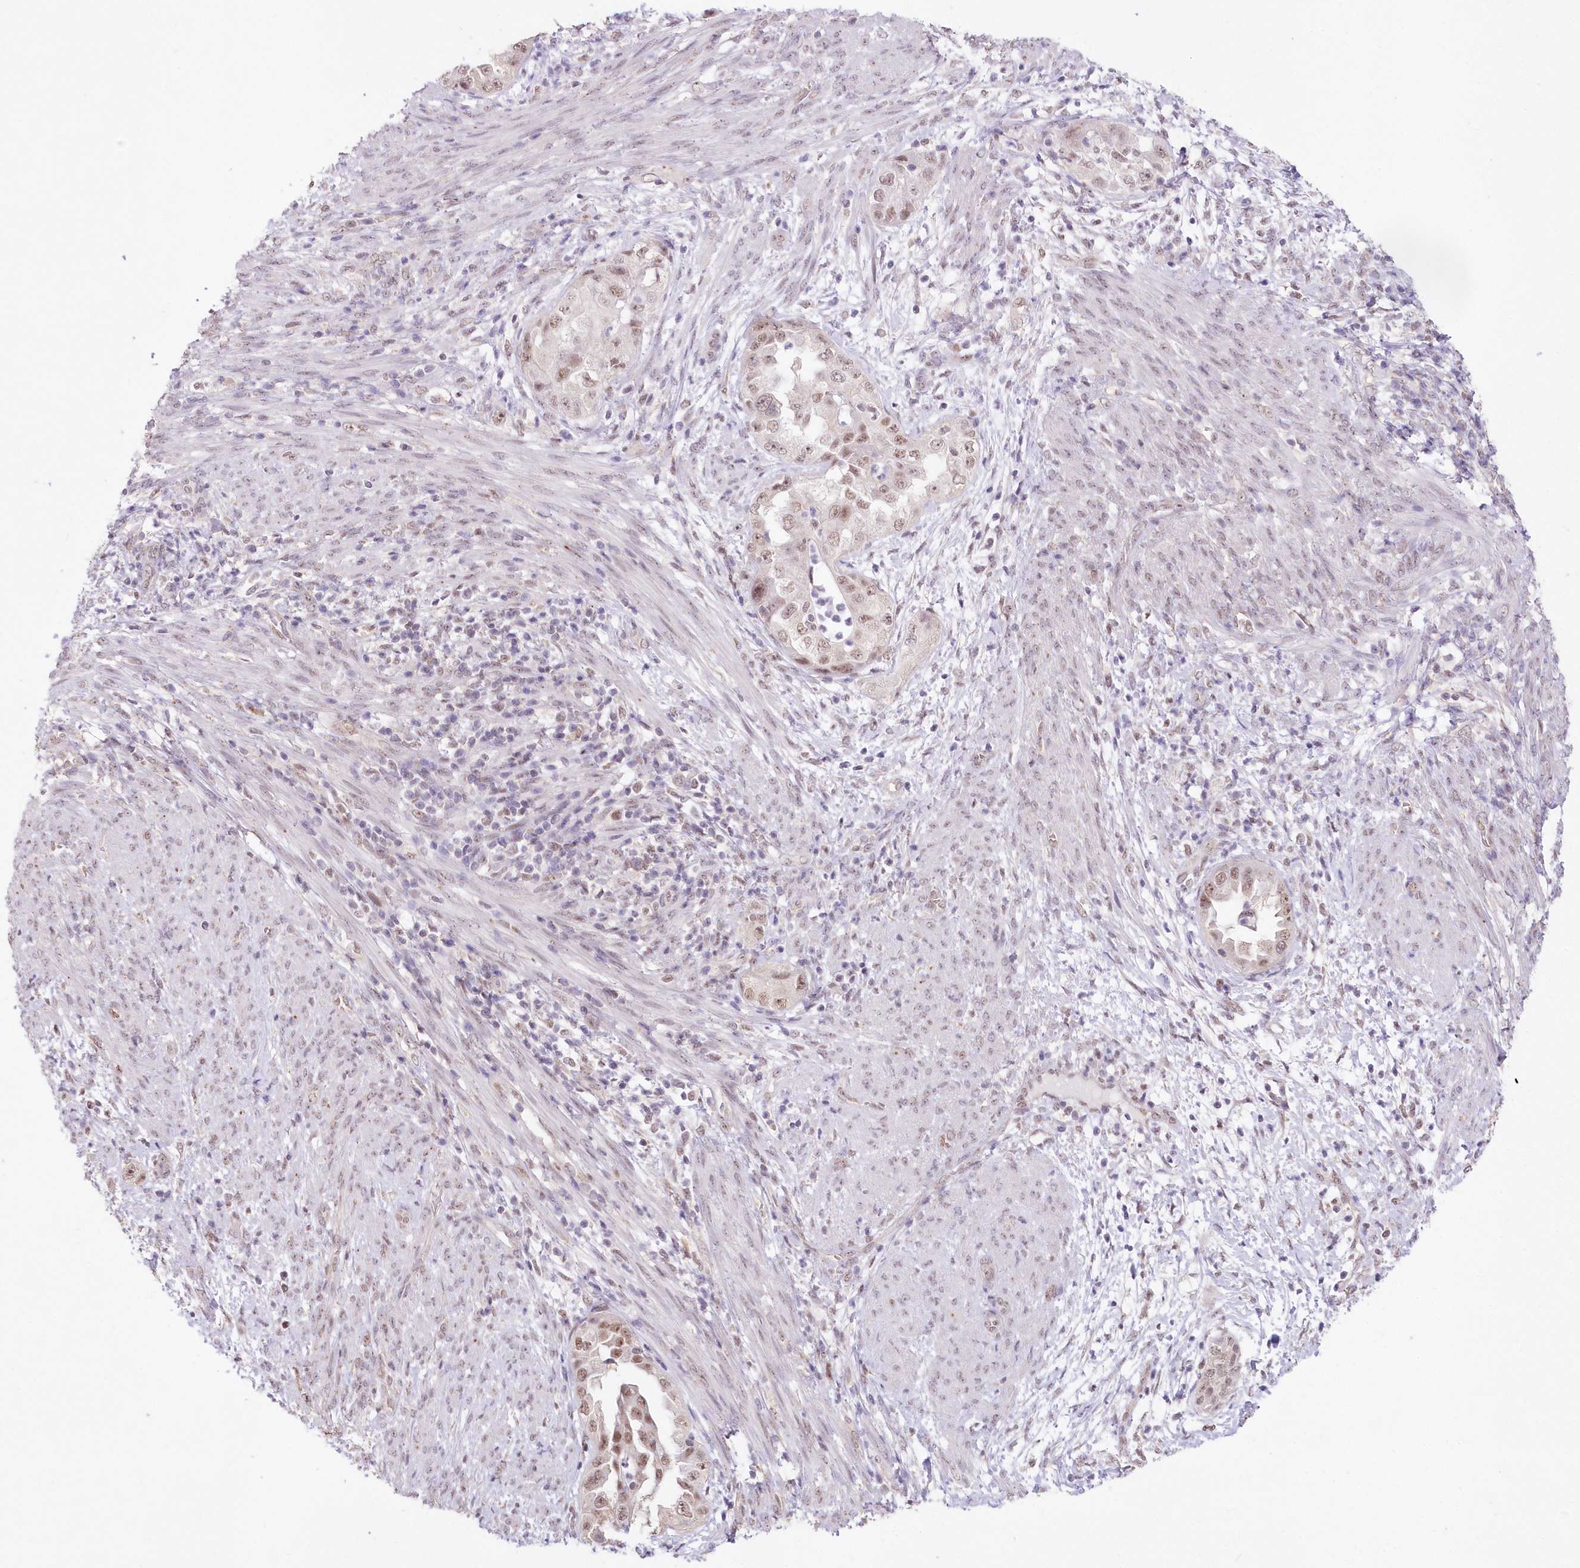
{"staining": {"intensity": "moderate", "quantity": ">75%", "location": "nuclear"}, "tissue": "endometrial cancer", "cell_type": "Tumor cells", "image_type": "cancer", "snomed": [{"axis": "morphology", "description": "Adenocarcinoma, NOS"}, {"axis": "topography", "description": "Endometrium"}], "caption": "IHC micrograph of endometrial adenocarcinoma stained for a protein (brown), which reveals medium levels of moderate nuclear staining in approximately >75% of tumor cells.", "gene": "RBM27", "patient": {"sex": "female", "age": 85}}